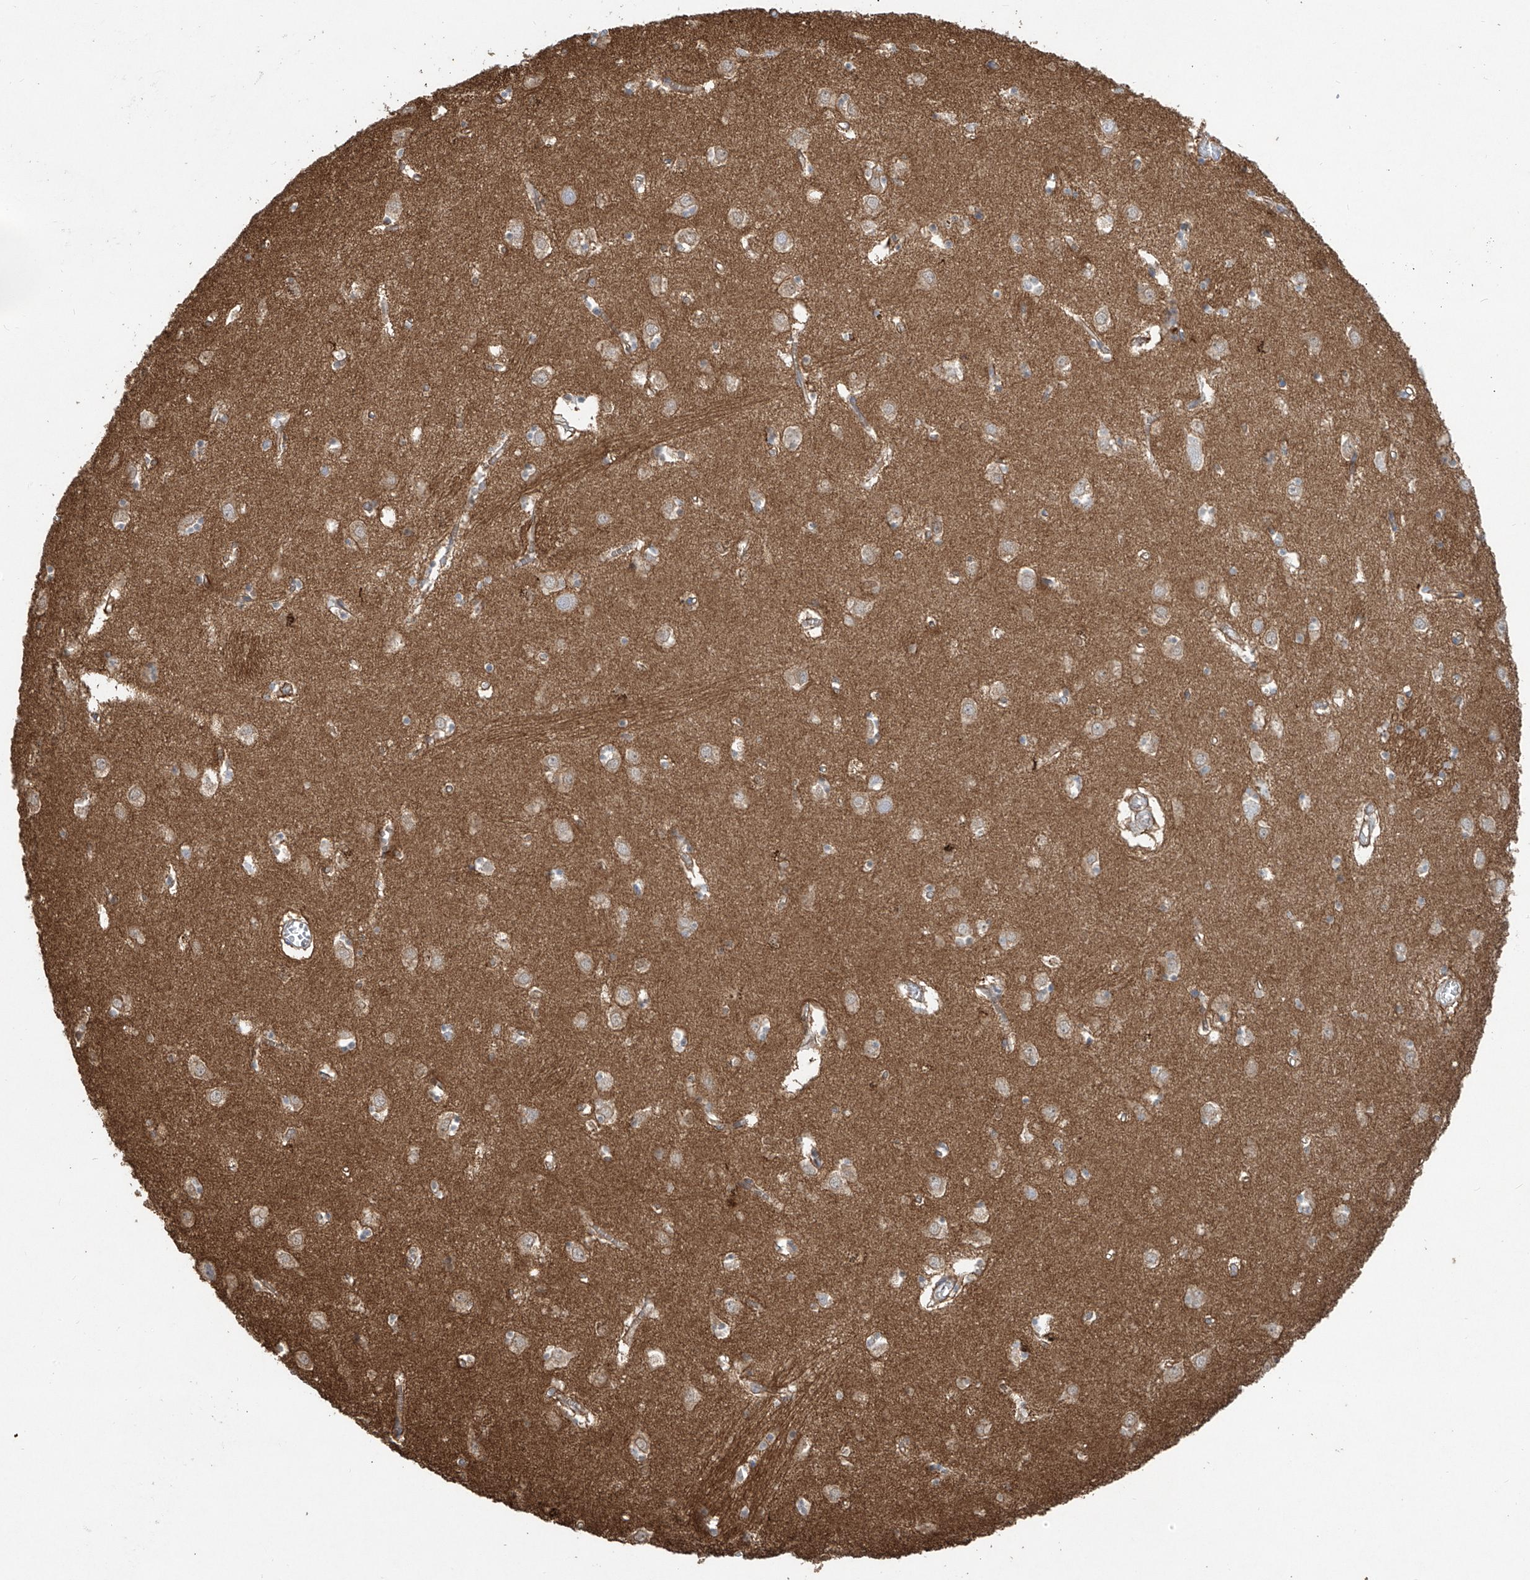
{"staining": {"intensity": "negative", "quantity": "none", "location": "none"}, "tissue": "caudate", "cell_type": "Glial cells", "image_type": "normal", "snomed": [{"axis": "morphology", "description": "Normal tissue, NOS"}, {"axis": "topography", "description": "Lateral ventricle wall"}], "caption": "Caudate was stained to show a protein in brown. There is no significant expression in glial cells. Brightfield microscopy of IHC stained with DAB (brown) and hematoxylin (blue), captured at high magnification.", "gene": "TUBE1", "patient": {"sex": "male", "age": 70}}